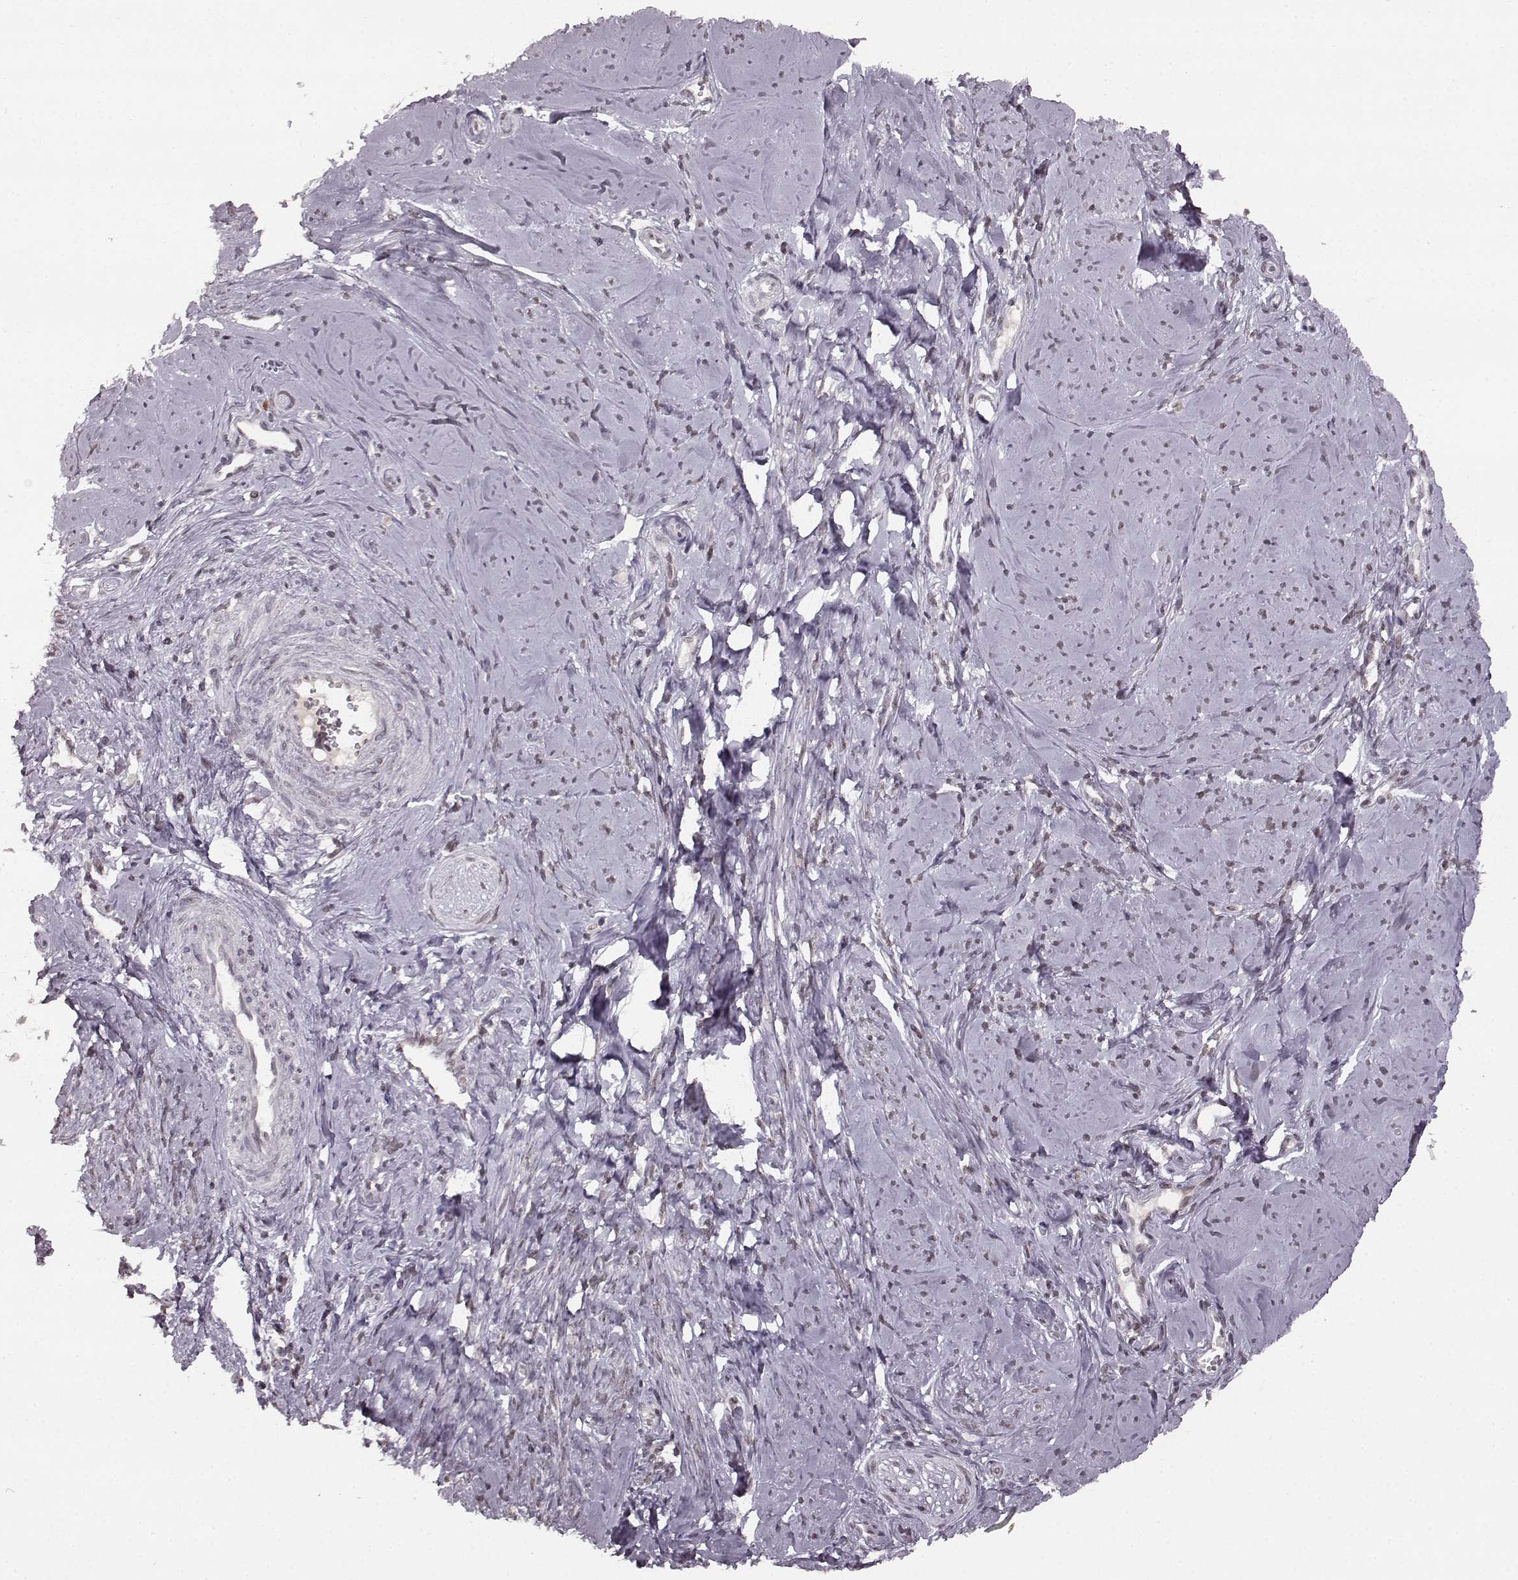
{"staining": {"intensity": "weak", "quantity": "<25%", "location": "cytoplasmic/membranous,nuclear"}, "tissue": "smooth muscle", "cell_type": "Smooth muscle cells", "image_type": "normal", "snomed": [{"axis": "morphology", "description": "Normal tissue, NOS"}, {"axis": "topography", "description": "Smooth muscle"}], "caption": "Histopathology image shows no protein positivity in smooth muscle cells of unremarkable smooth muscle. (Stains: DAB immunohistochemistry (IHC) with hematoxylin counter stain, Microscopy: brightfield microscopy at high magnification).", "gene": "DCAF12", "patient": {"sex": "female", "age": 48}}